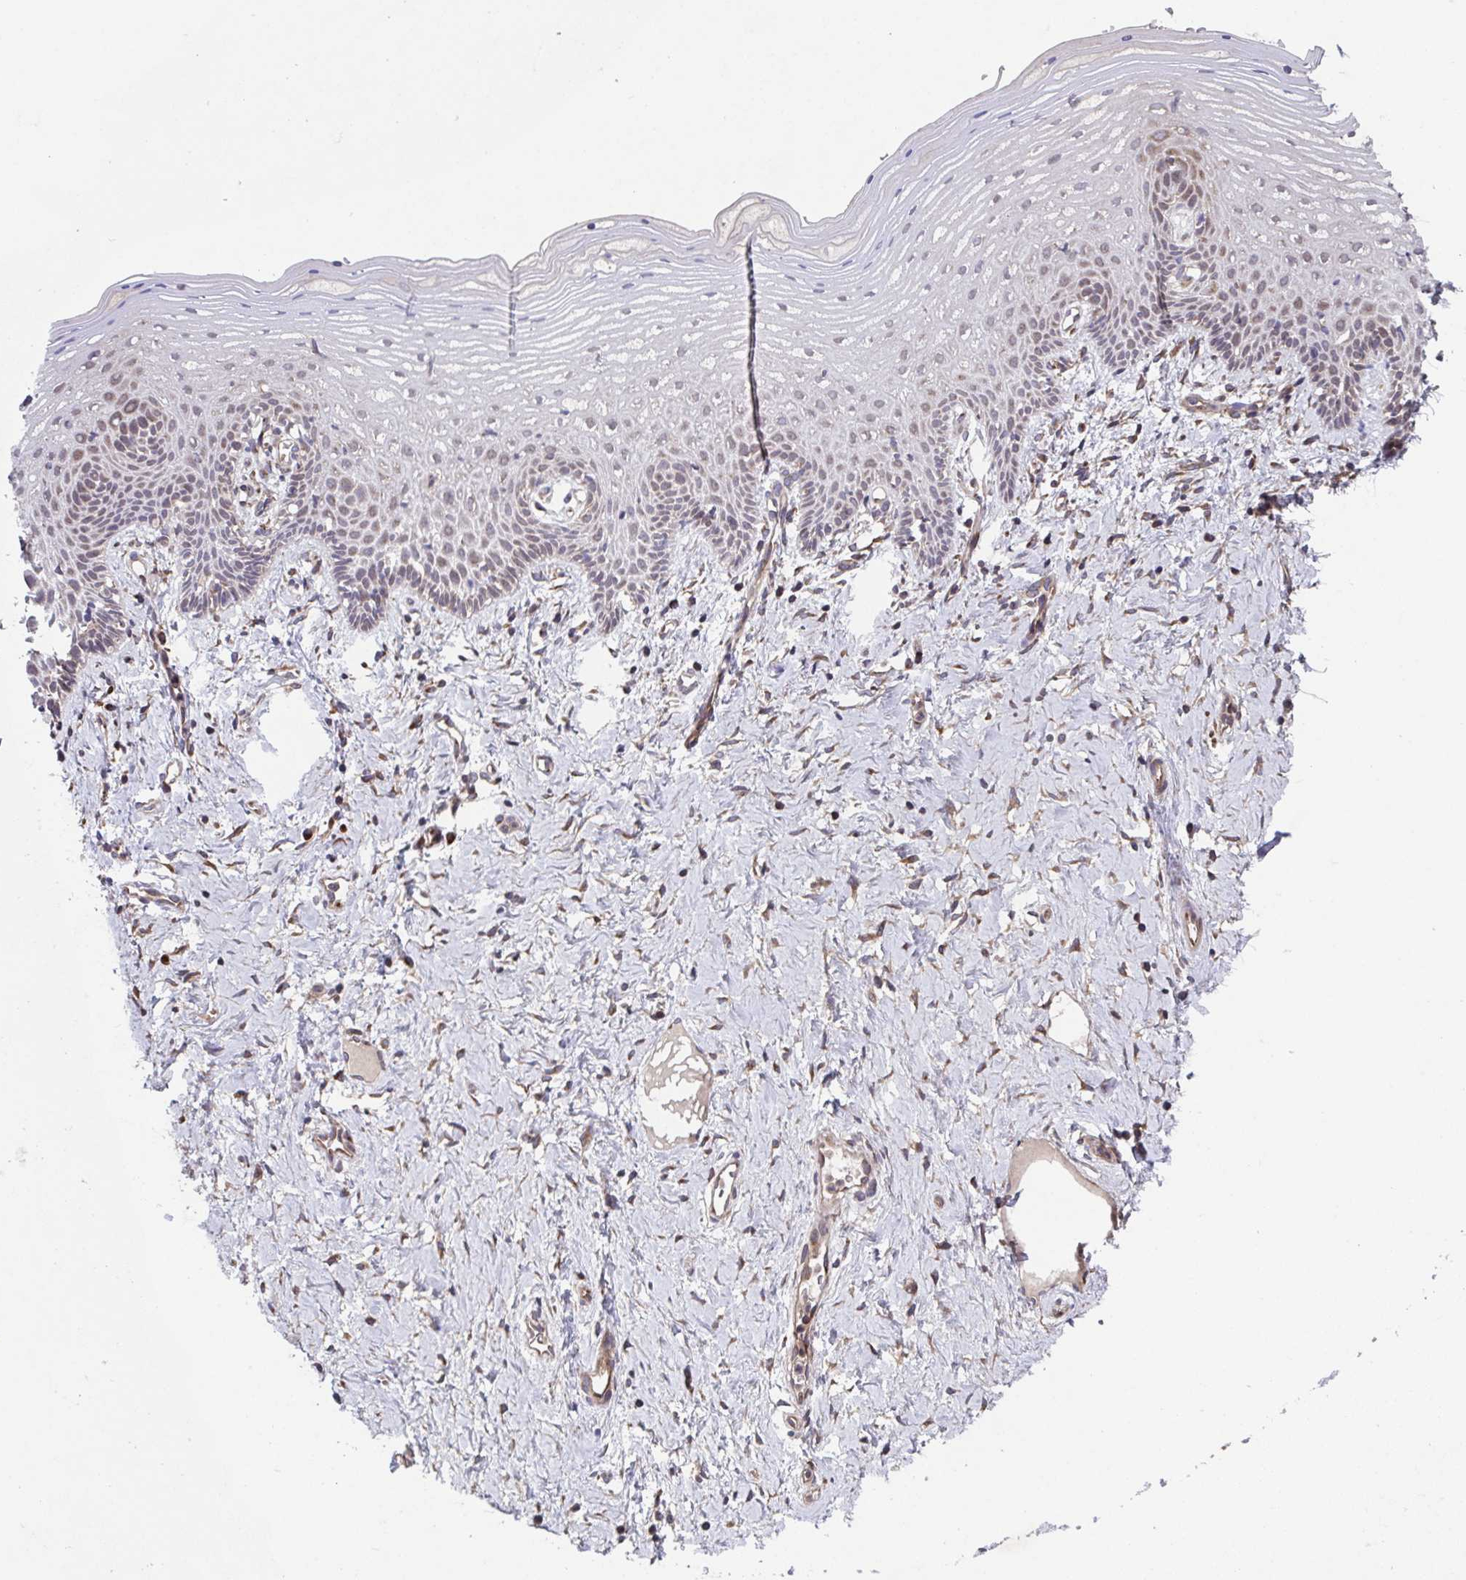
{"staining": {"intensity": "moderate", "quantity": "25%-75%", "location": "cytoplasmic/membranous"}, "tissue": "vagina", "cell_type": "Squamous epithelial cells", "image_type": "normal", "snomed": [{"axis": "morphology", "description": "Normal tissue, NOS"}, {"axis": "topography", "description": "Vagina"}], "caption": "Immunohistochemical staining of unremarkable vagina reveals medium levels of moderate cytoplasmic/membranous positivity in about 25%-75% of squamous epithelial cells. Nuclei are stained in blue.", "gene": "COPB1", "patient": {"sex": "female", "age": 42}}